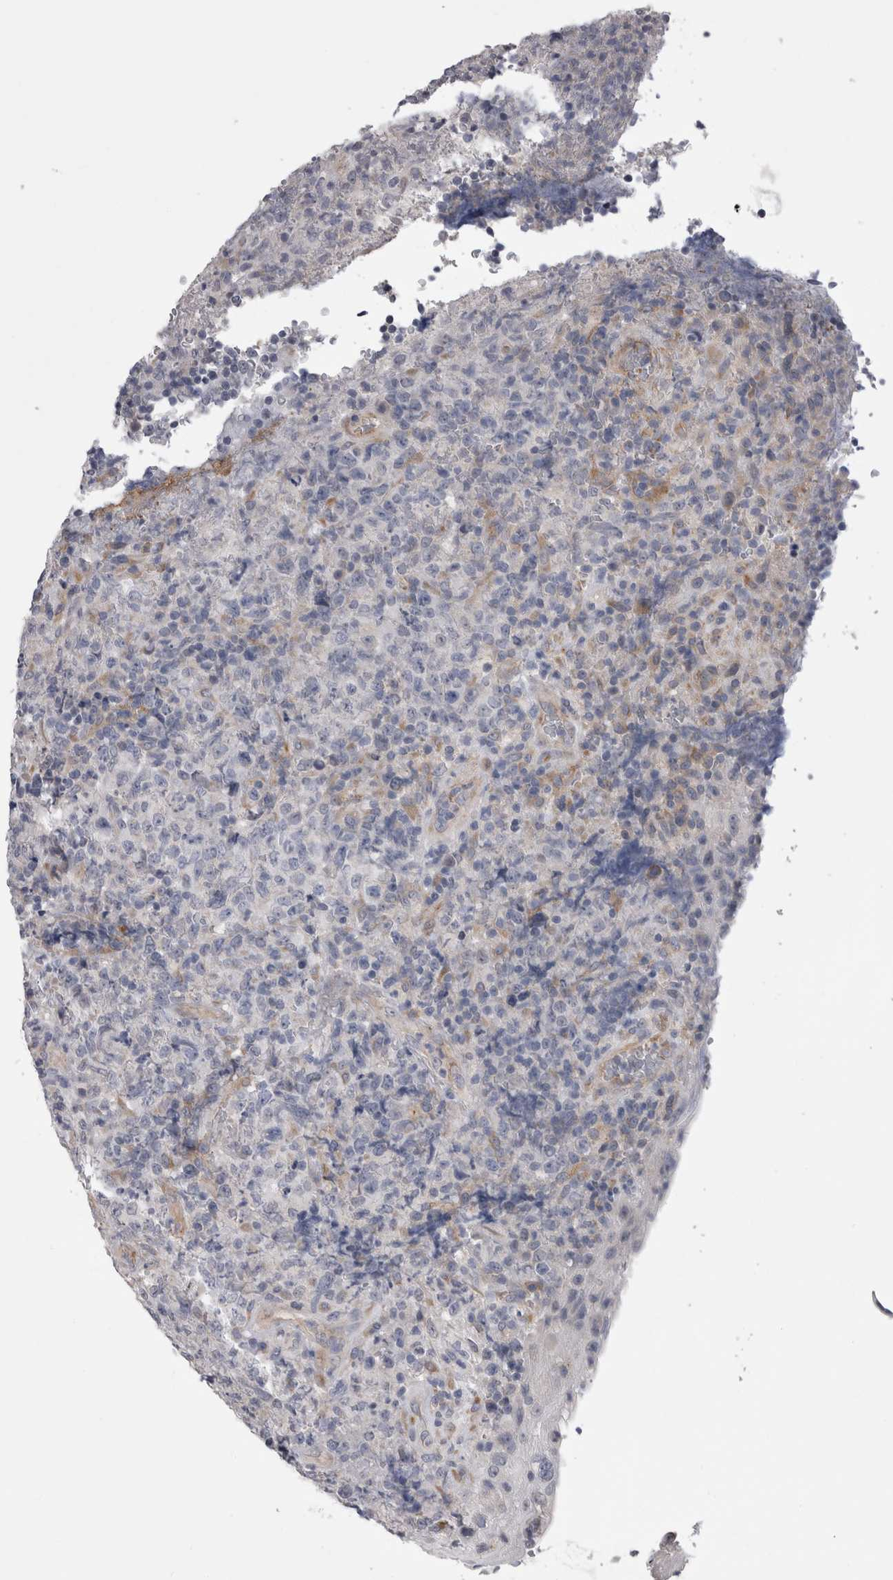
{"staining": {"intensity": "negative", "quantity": "none", "location": "none"}, "tissue": "lymphoma", "cell_type": "Tumor cells", "image_type": "cancer", "snomed": [{"axis": "morphology", "description": "Malignant lymphoma, non-Hodgkin's type, High grade"}, {"axis": "topography", "description": "Tonsil"}], "caption": "High power microscopy image of an immunohistochemistry (IHC) image of high-grade malignant lymphoma, non-Hodgkin's type, revealing no significant positivity in tumor cells.", "gene": "ARHGAP29", "patient": {"sex": "female", "age": 36}}